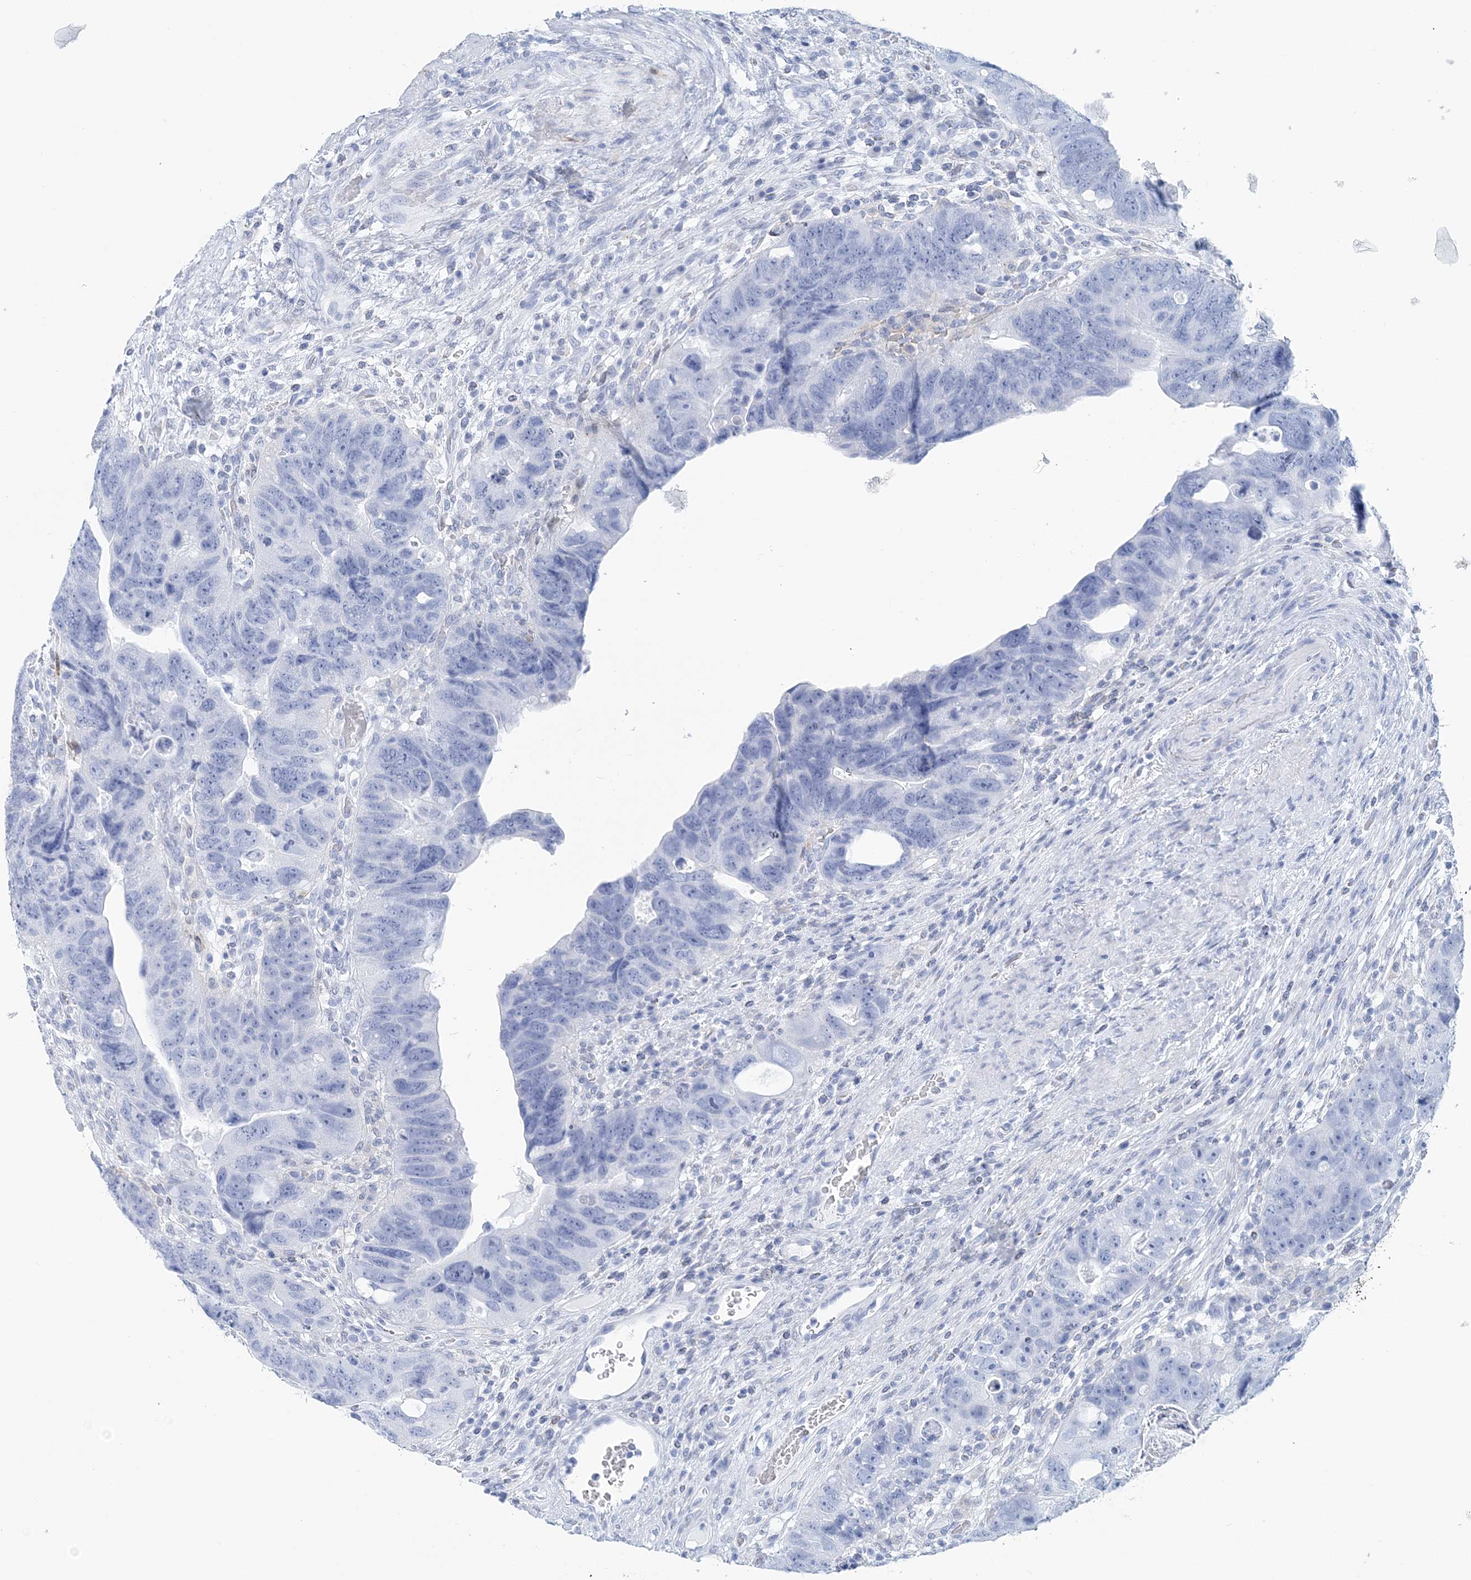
{"staining": {"intensity": "negative", "quantity": "none", "location": "none"}, "tissue": "colorectal cancer", "cell_type": "Tumor cells", "image_type": "cancer", "snomed": [{"axis": "morphology", "description": "Adenocarcinoma, NOS"}, {"axis": "topography", "description": "Rectum"}], "caption": "This is an immunohistochemistry photomicrograph of adenocarcinoma (colorectal). There is no positivity in tumor cells.", "gene": "NKX6-1", "patient": {"sex": "male", "age": 59}}